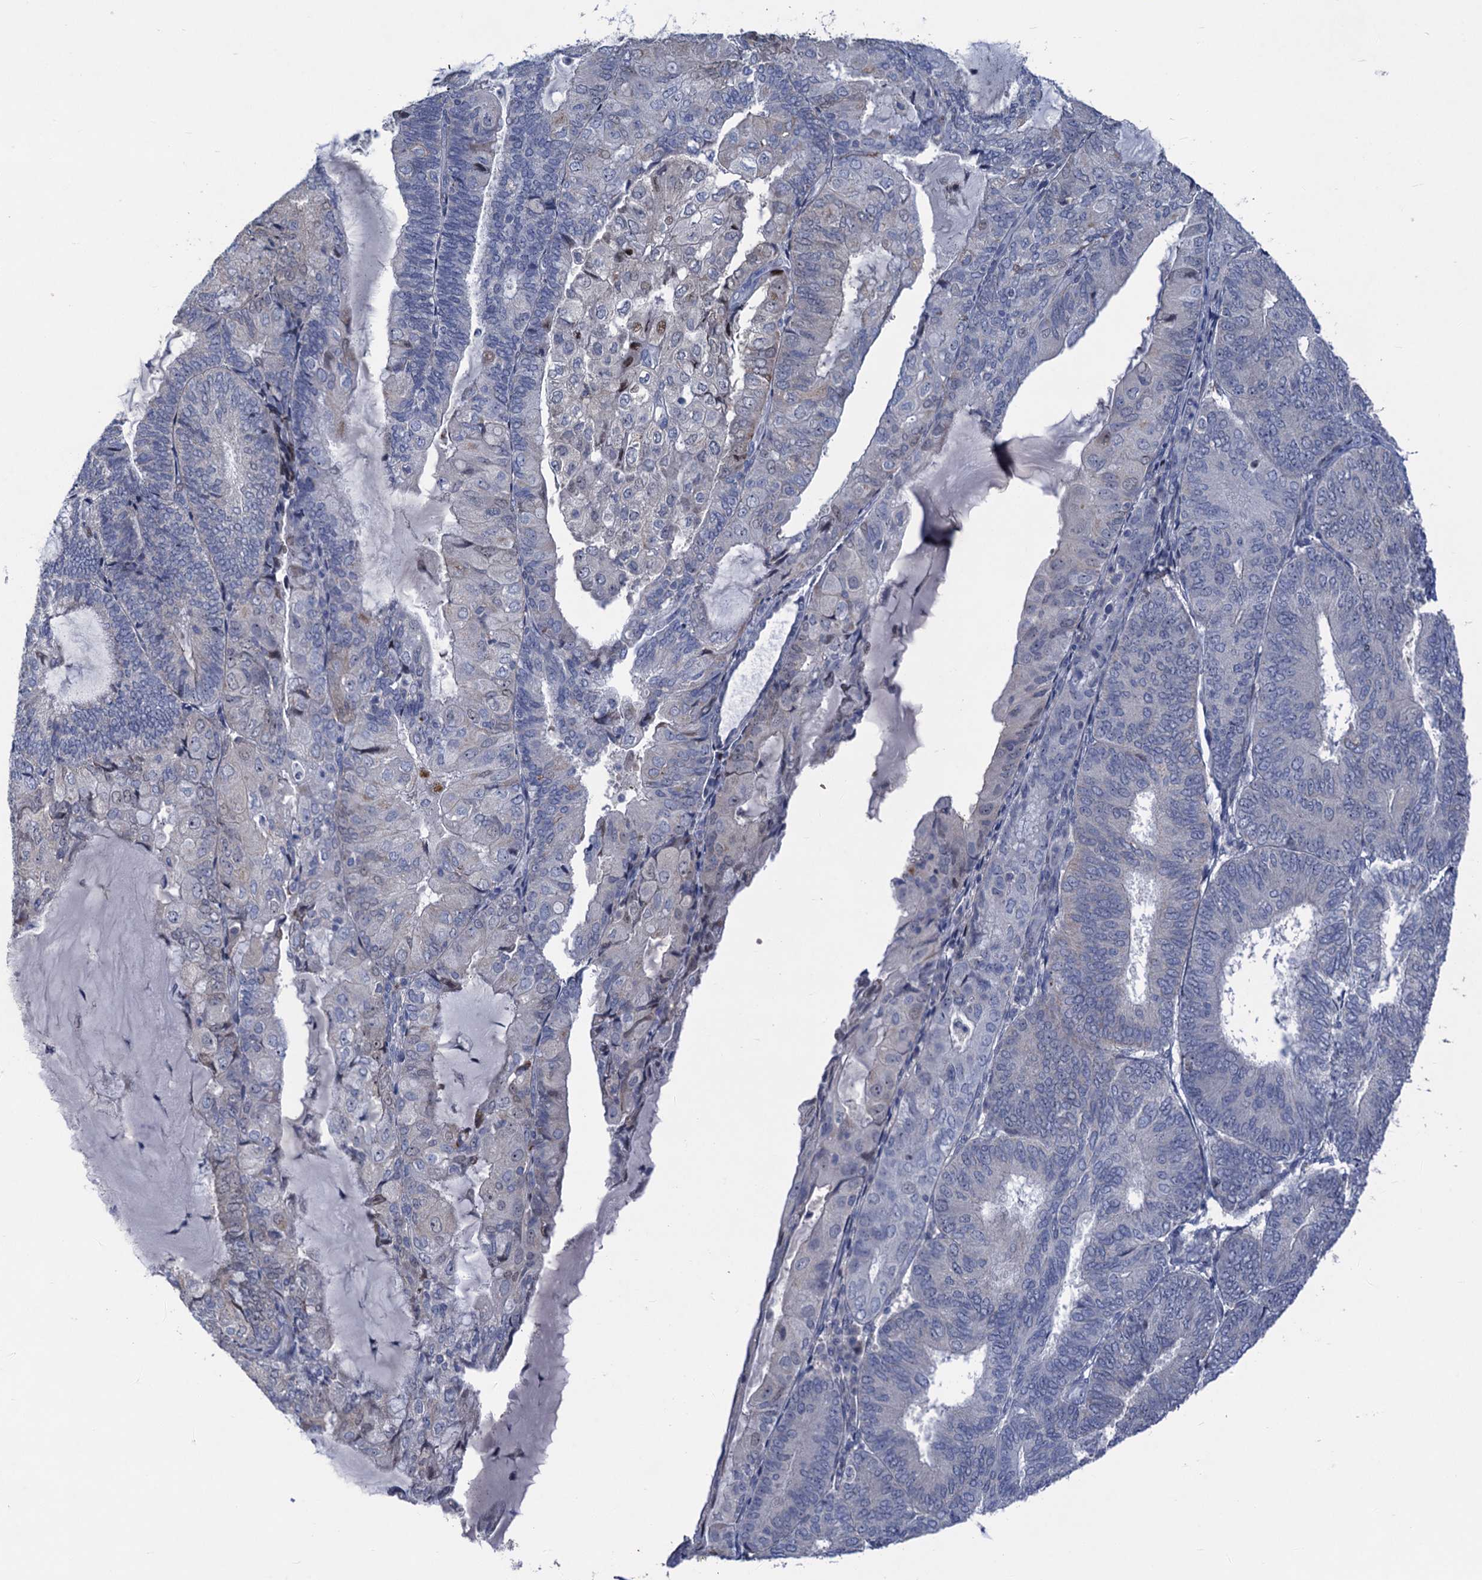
{"staining": {"intensity": "negative", "quantity": "none", "location": "none"}, "tissue": "endometrial cancer", "cell_type": "Tumor cells", "image_type": "cancer", "snomed": [{"axis": "morphology", "description": "Adenocarcinoma, NOS"}, {"axis": "topography", "description": "Endometrium"}], "caption": "High magnification brightfield microscopy of adenocarcinoma (endometrial) stained with DAB (3,3'-diaminobenzidine) (brown) and counterstained with hematoxylin (blue): tumor cells show no significant positivity.", "gene": "ESYT3", "patient": {"sex": "female", "age": 81}}